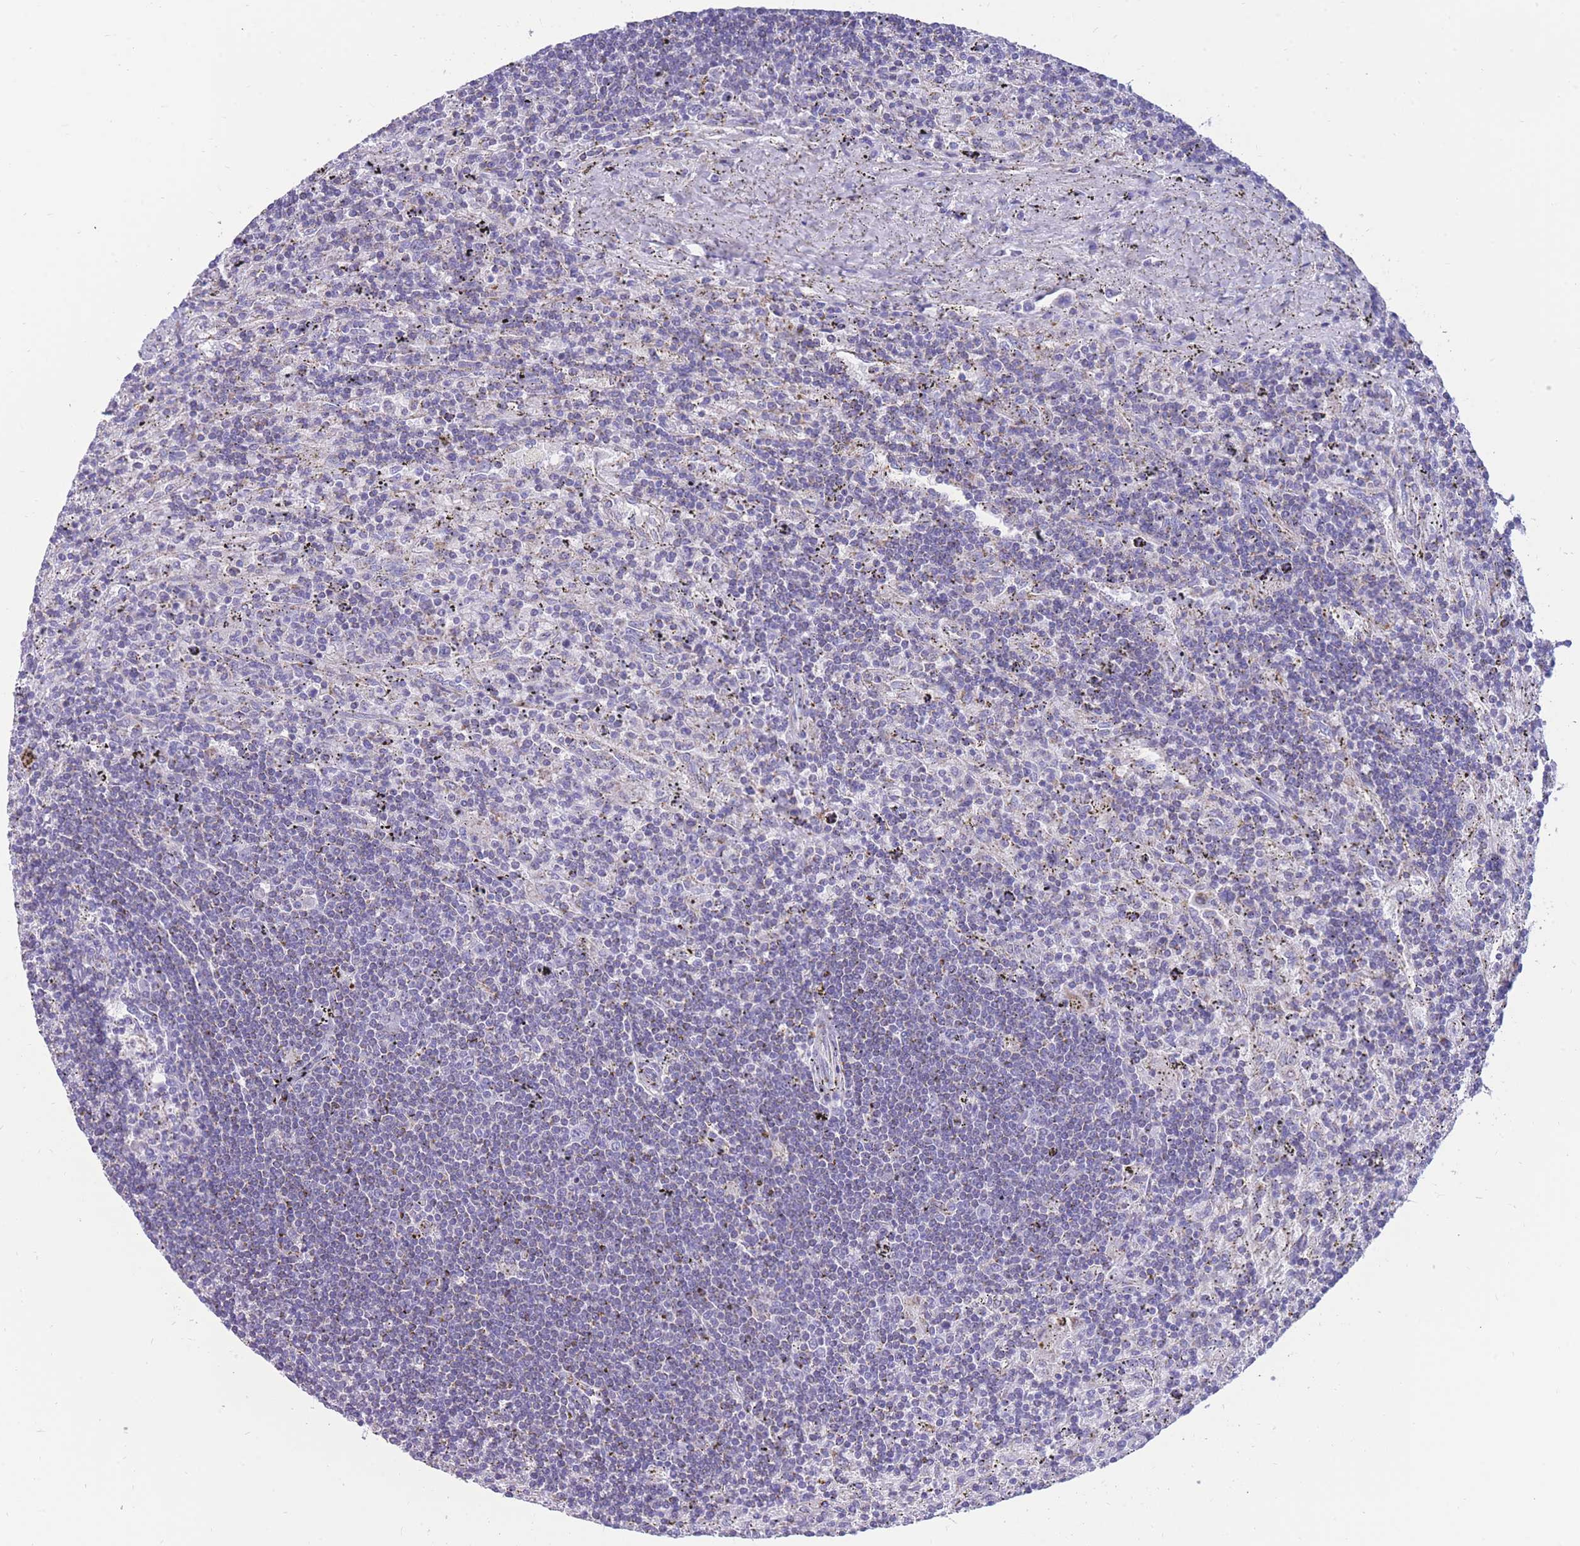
{"staining": {"intensity": "negative", "quantity": "none", "location": "none"}, "tissue": "lymphoma", "cell_type": "Tumor cells", "image_type": "cancer", "snomed": [{"axis": "morphology", "description": "Malignant lymphoma, non-Hodgkin's type, Low grade"}, {"axis": "topography", "description": "Spleen"}], "caption": "Immunohistochemistry (IHC) image of low-grade malignant lymphoma, non-Hodgkin's type stained for a protein (brown), which exhibits no positivity in tumor cells. (DAB (3,3'-diaminobenzidine) IHC visualized using brightfield microscopy, high magnification).", "gene": "INTS2", "patient": {"sex": "male", "age": 76}}